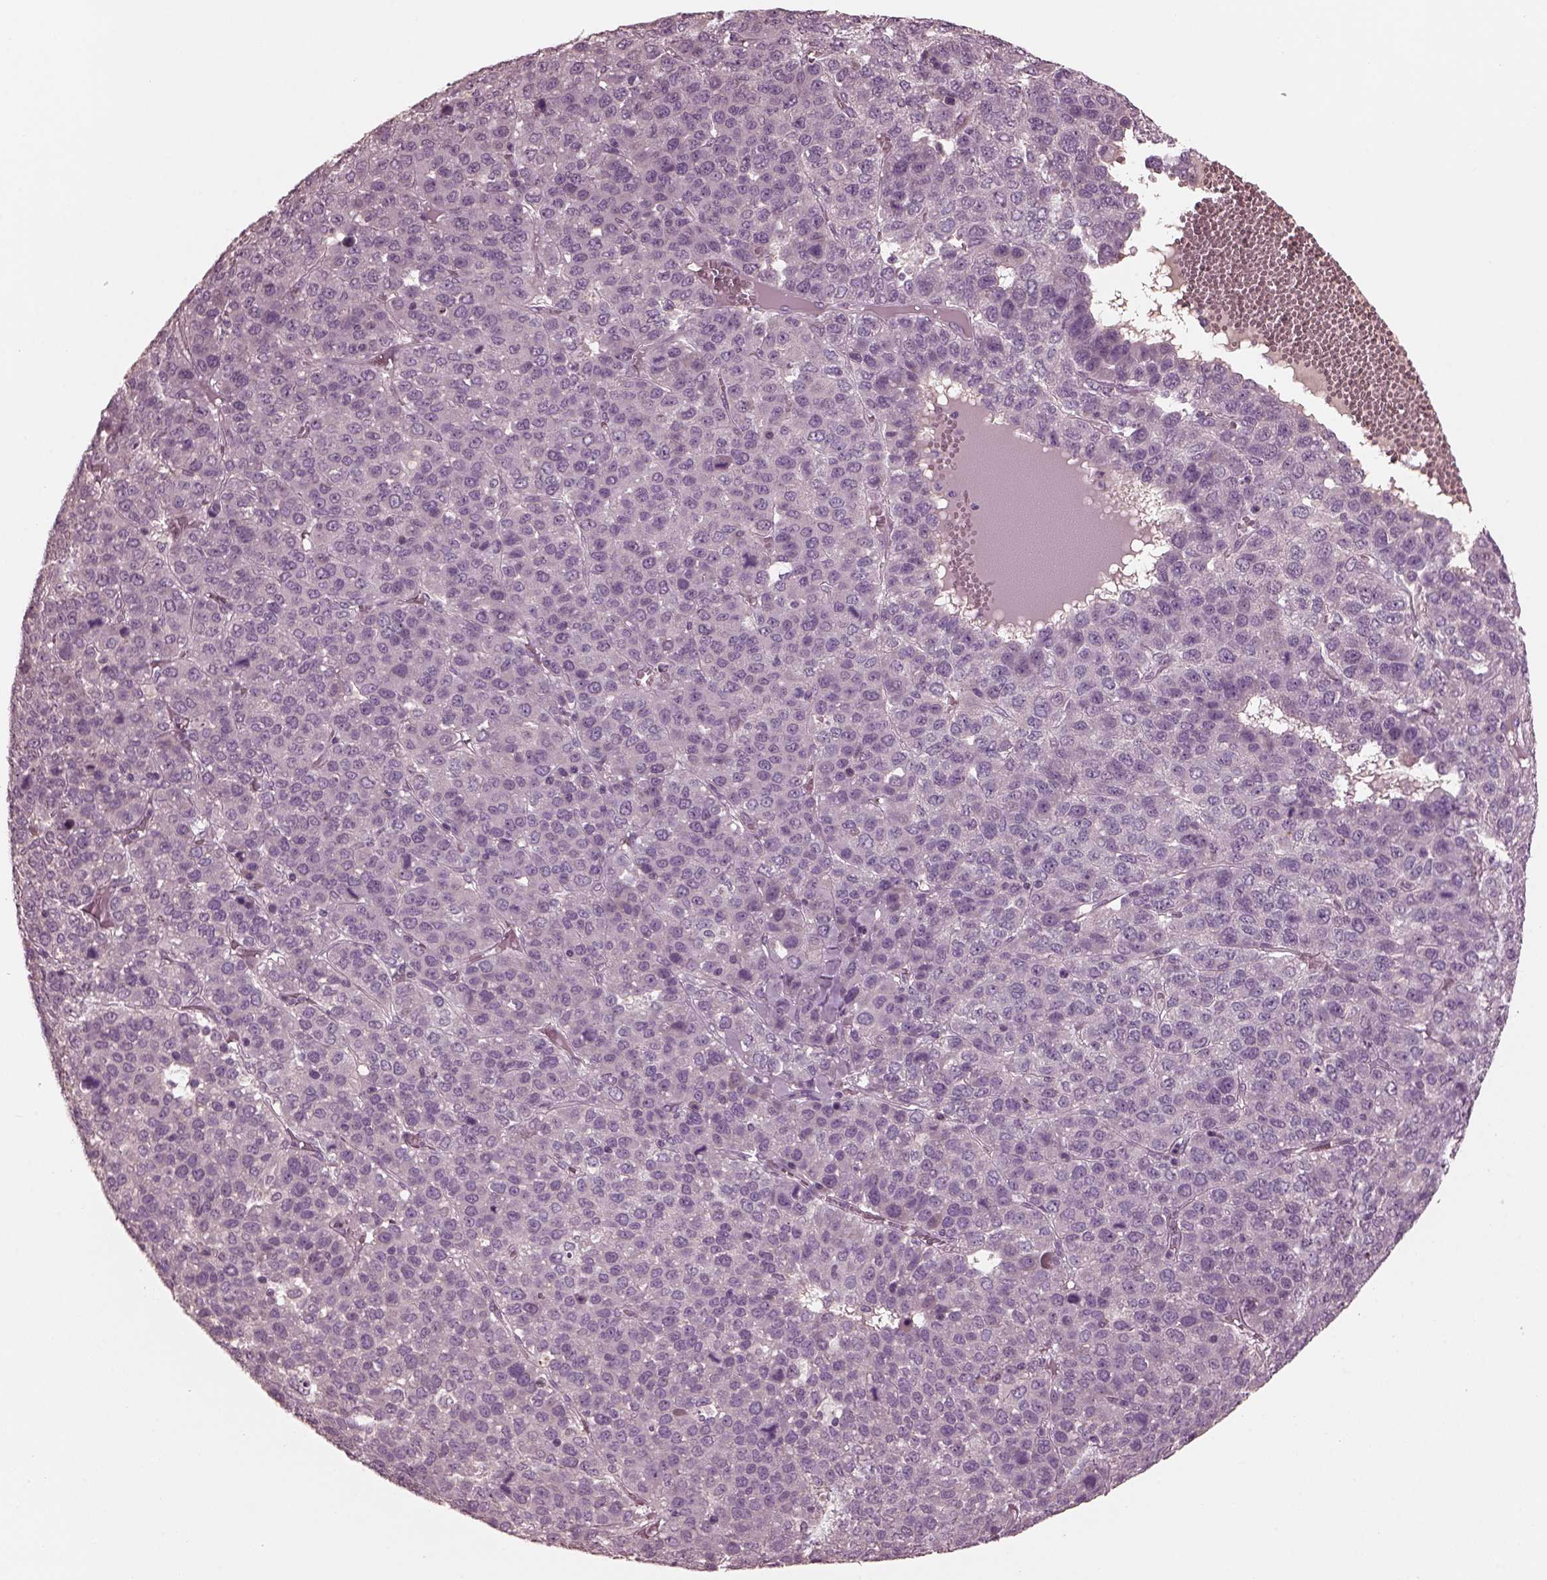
{"staining": {"intensity": "negative", "quantity": "none", "location": "none"}, "tissue": "liver cancer", "cell_type": "Tumor cells", "image_type": "cancer", "snomed": [{"axis": "morphology", "description": "Carcinoma, Hepatocellular, NOS"}, {"axis": "topography", "description": "Liver"}], "caption": "IHC histopathology image of neoplastic tissue: human liver cancer stained with DAB (3,3'-diaminobenzidine) reveals no significant protein positivity in tumor cells.", "gene": "PORCN", "patient": {"sex": "male", "age": 69}}